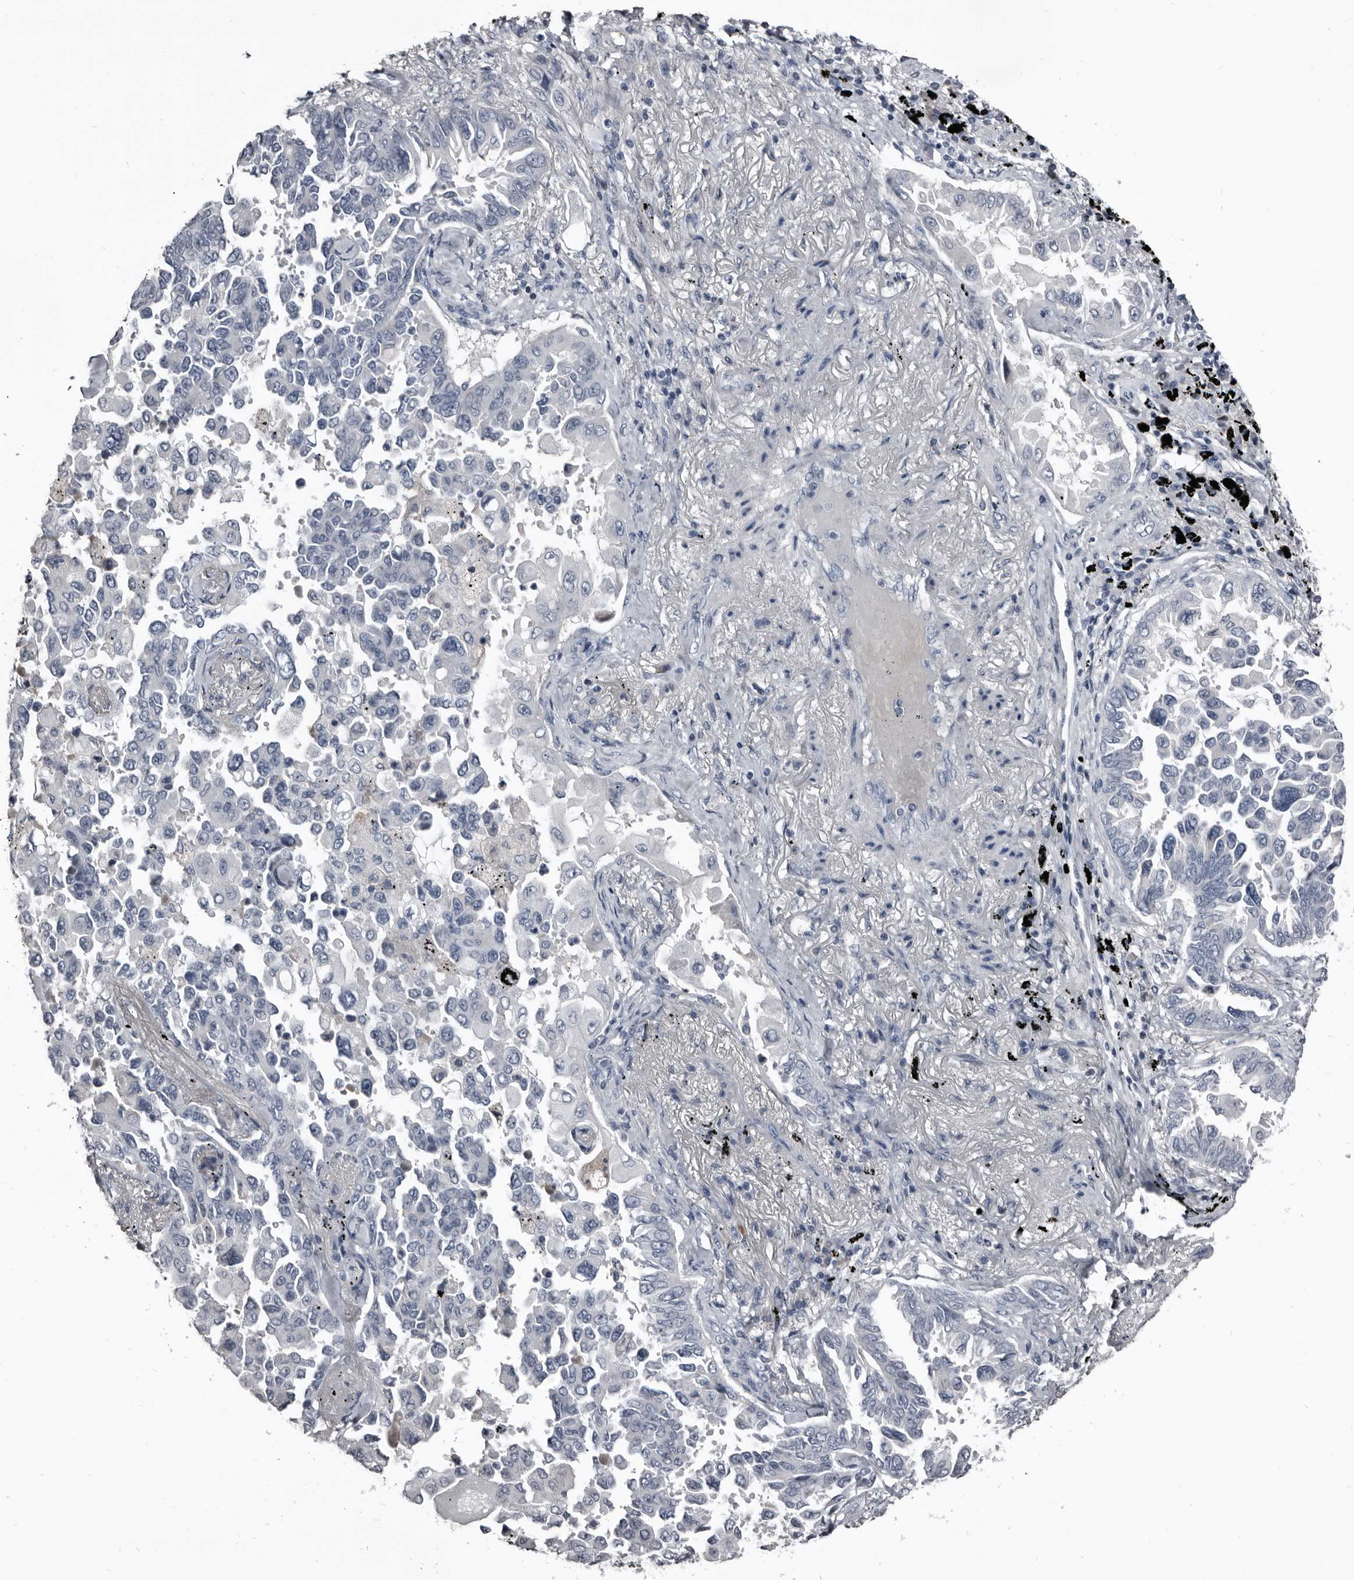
{"staining": {"intensity": "weak", "quantity": "<25%", "location": "cytoplasmic/membranous"}, "tissue": "lung cancer", "cell_type": "Tumor cells", "image_type": "cancer", "snomed": [{"axis": "morphology", "description": "Adenocarcinoma, NOS"}, {"axis": "topography", "description": "Lung"}], "caption": "This is an IHC micrograph of adenocarcinoma (lung). There is no expression in tumor cells.", "gene": "GREB1", "patient": {"sex": "female", "age": 67}}